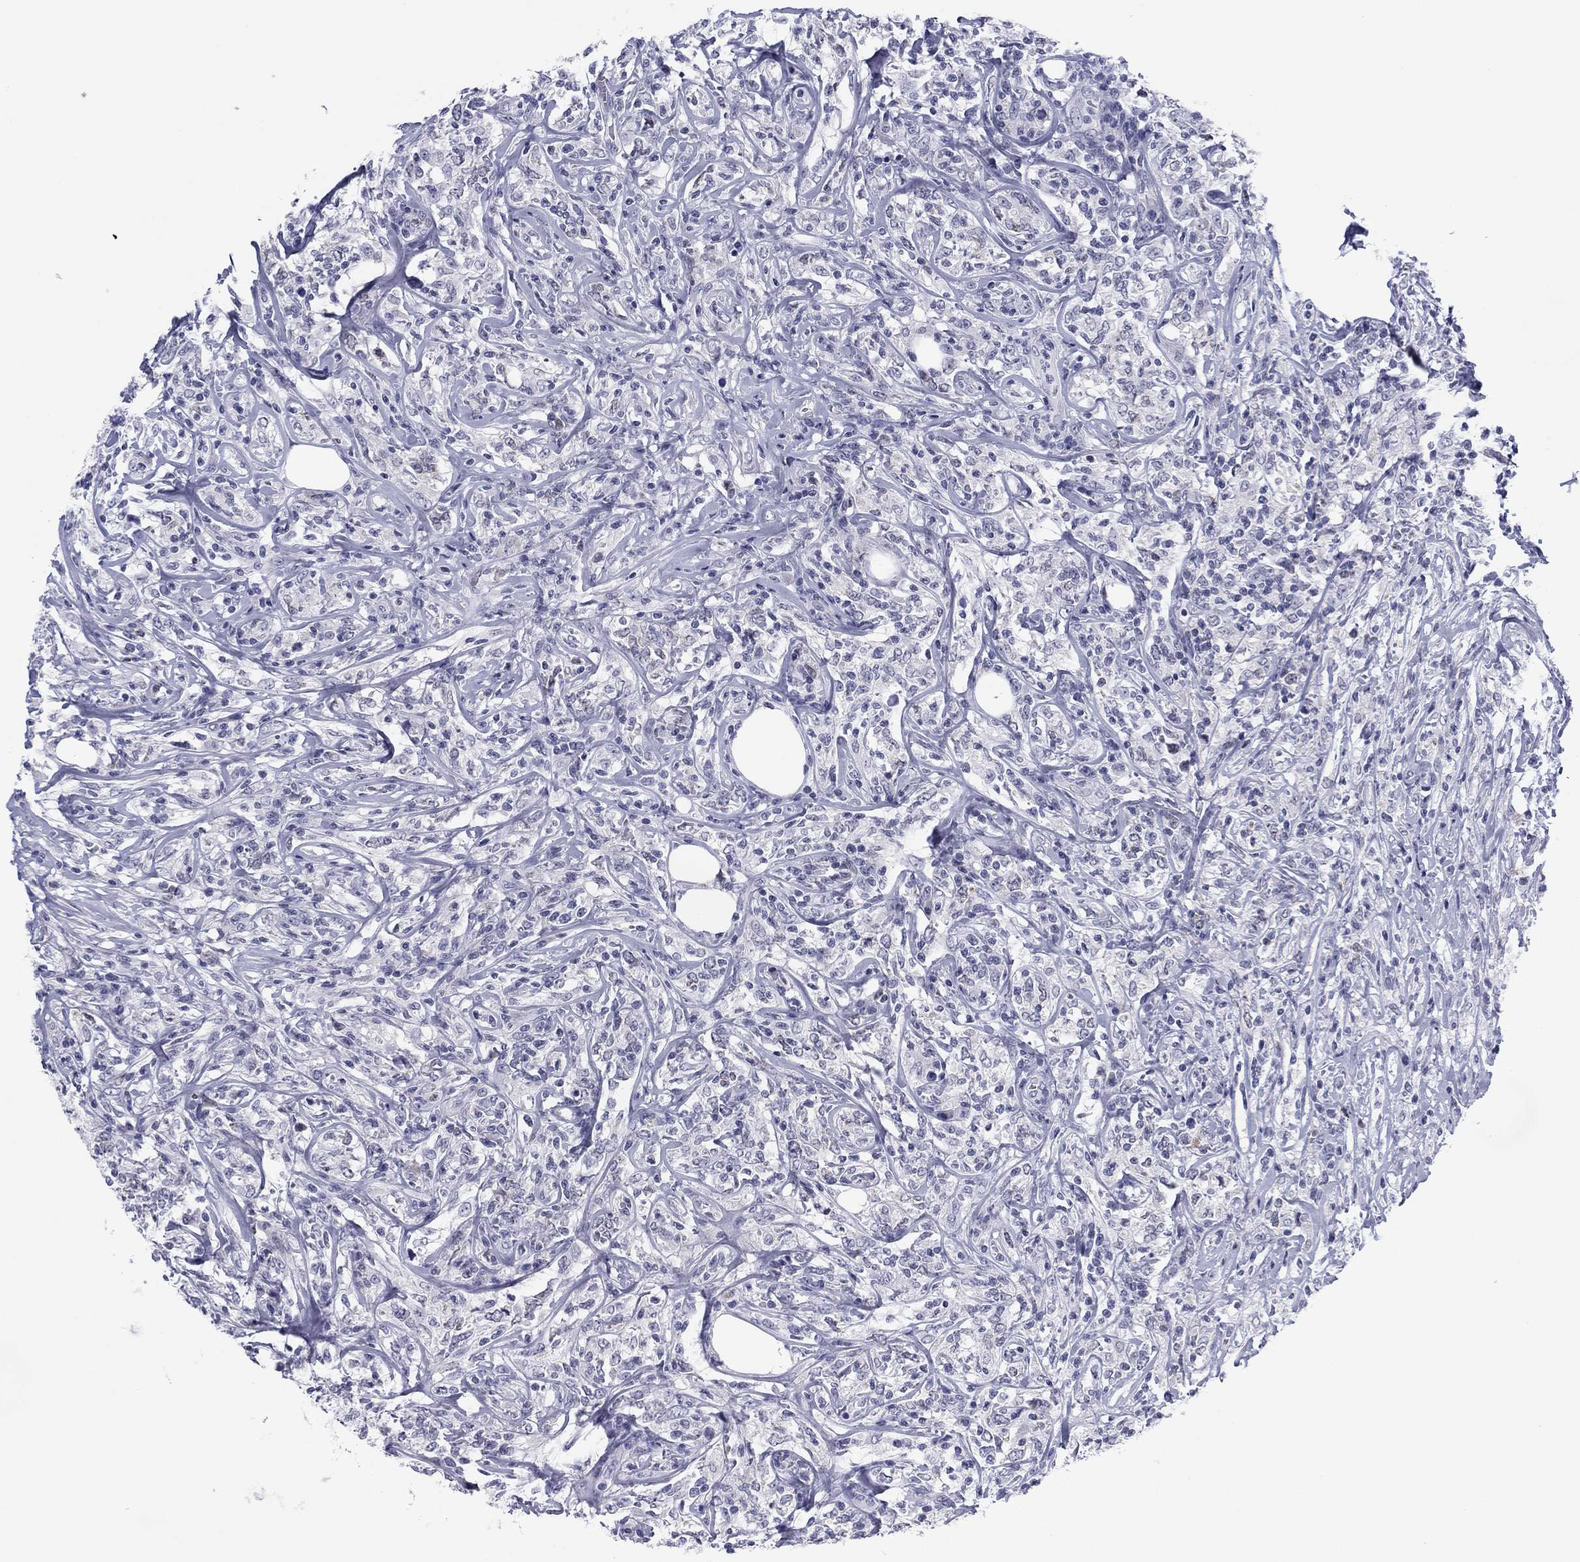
{"staining": {"intensity": "negative", "quantity": "none", "location": "none"}, "tissue": "lymphoma", "cell_type": "Tumor cells", "image_type": "cancer", "snomed": [{"axis": "morphology", "description": "Malignant lymphoma, non-Hodgkin's type, High grade"}, {"axis": "topography", "description": "Lymph node"}], "caption": "This is a photomicrograph of immunohistochemistry staining of high-grade malignant lymphoma, non-Hodgkin's type, which shows no expression in tumor cells.", "gene": "PRPH", "patient": {"sex": "female", "age": 84}}